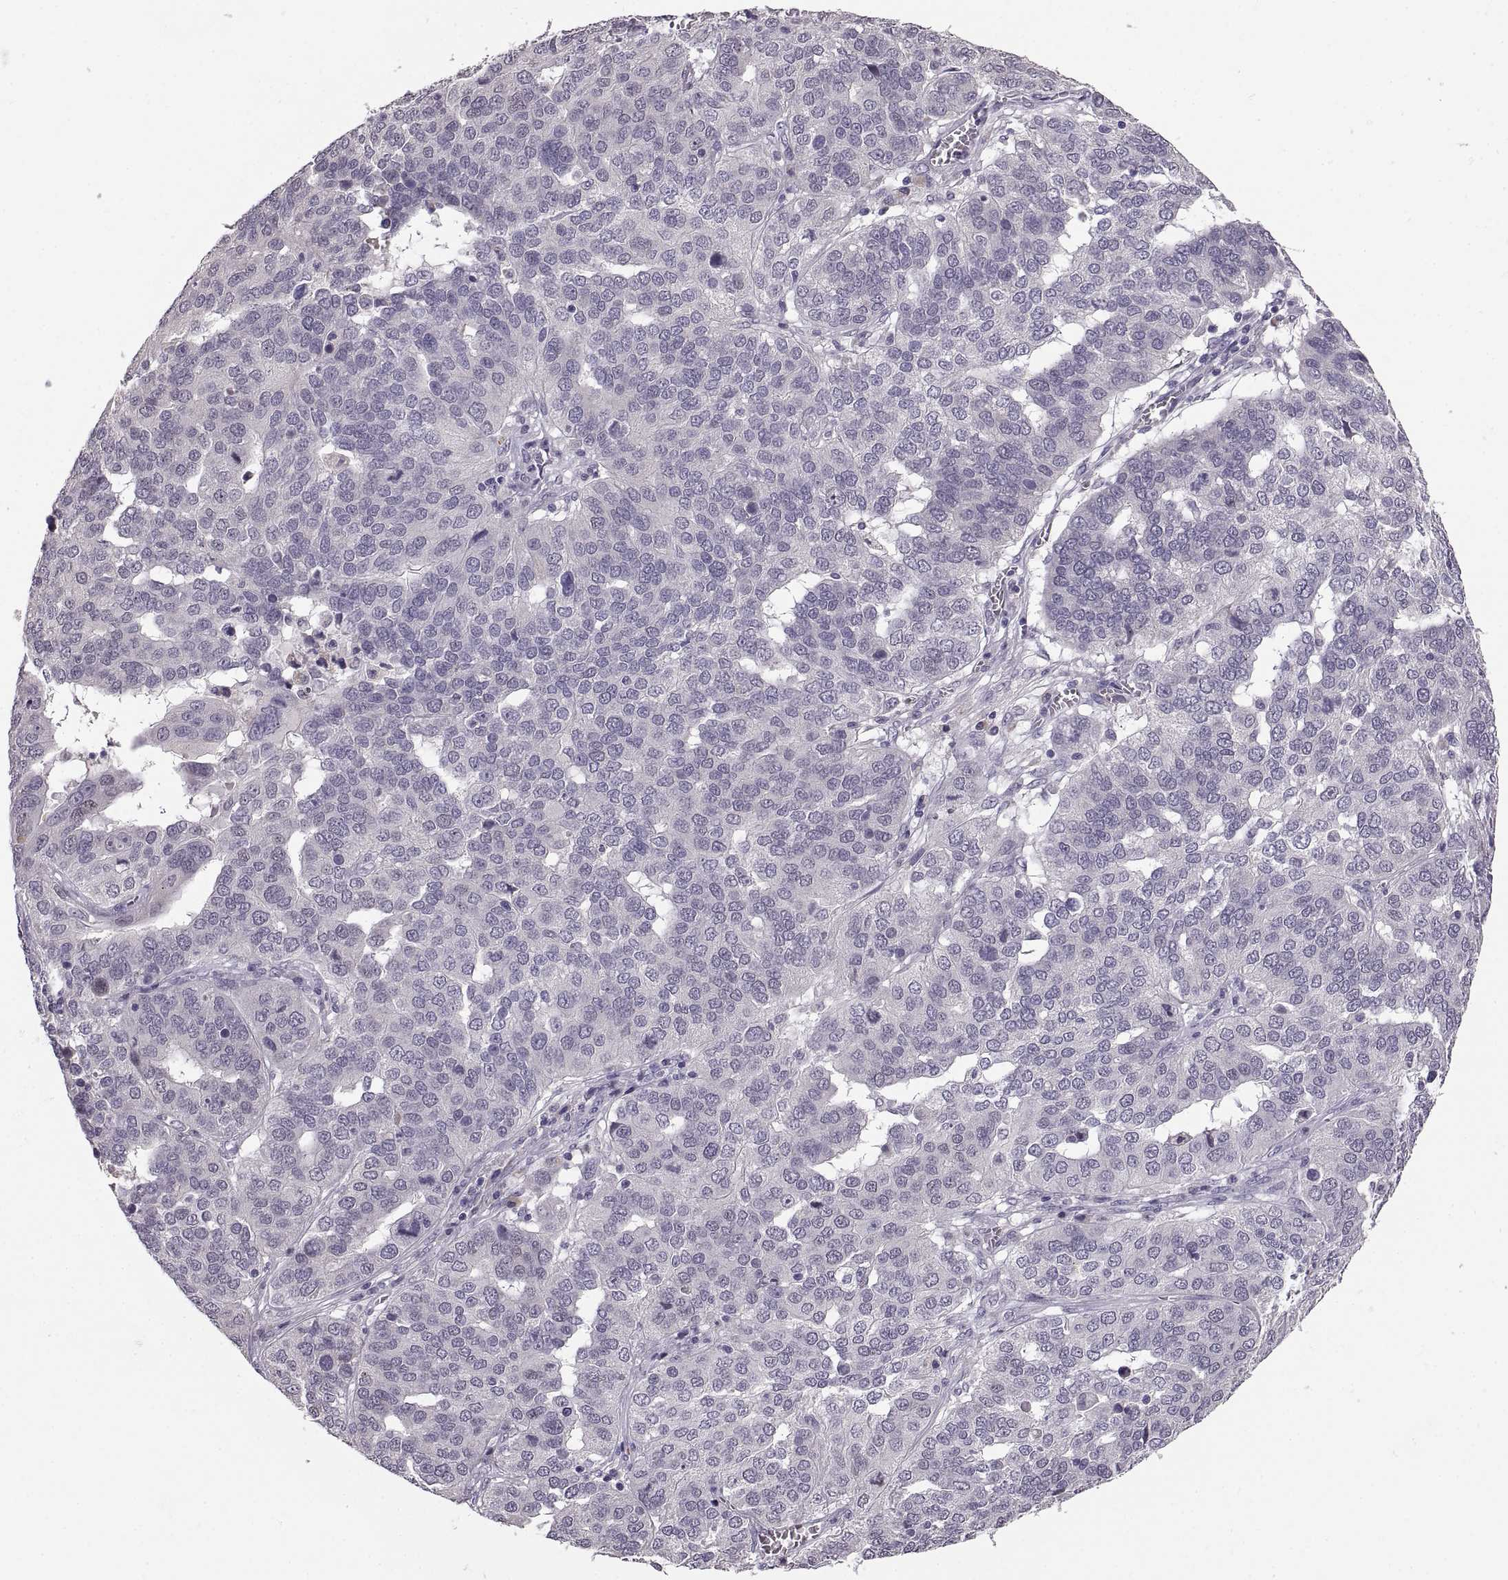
{"staining": {"intensity": "negative", "quantity": "none", "location": "none"}, "tissue": "ovarian cancer", "cell_type": "Tumor cells", "image_type": "cancer", "snomed": [{"axis": "morphology", "description": "Carcinoma, endometroid"}, {"axis": "topography", "description": "Soft tissue"}, {"axis": "topography", "description": "Ovary"}], "caption": "This is an IHC photomicrograph of human ovarian cancer (endometroid carcinoma). There is no staining in tumor cells.", "gene": "MAGEB18", "patient": {"sex": "female", "age": 52}}